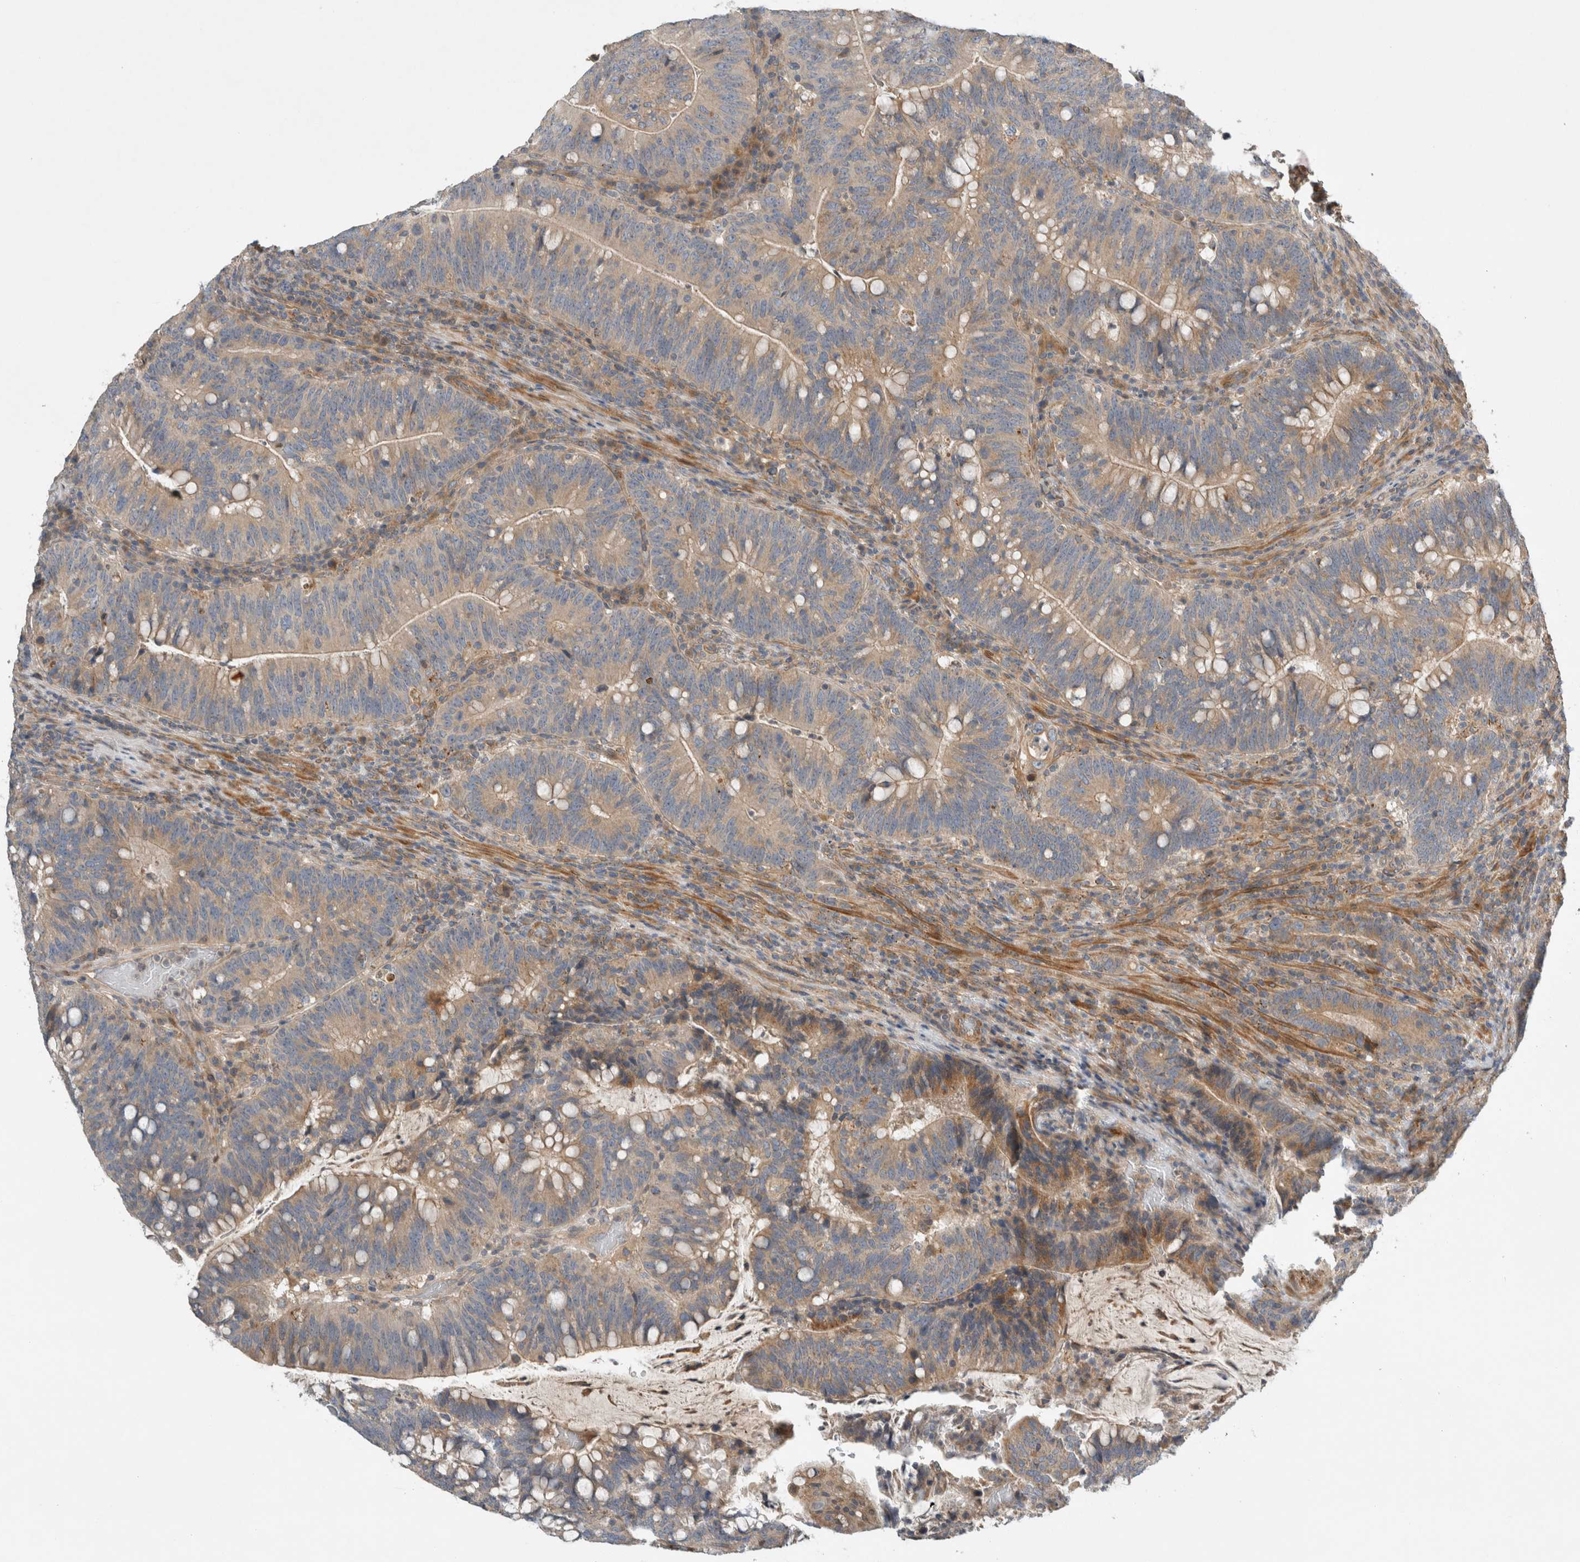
{"staining": {"intensity": "weak", "quantity": ">75%", "location": "cytoplasmic/membranous"}, "tissue": "colorectal cancer", "cell_type": "Tumor cells", "image_type": "cancer", "snomed": [{"axis": "morphology", "description": "Adenocarcinoma, NOS"}, {"axis": "topography", "description": "Colon"}], "caption": "Protein staining of colorectal cancer tissue displays weak cytoplasmic/membranous positivity in approximately >75% of tumor cells.", "gene": "ARMC9", "patient": {"sex": "female", "age": 66}}